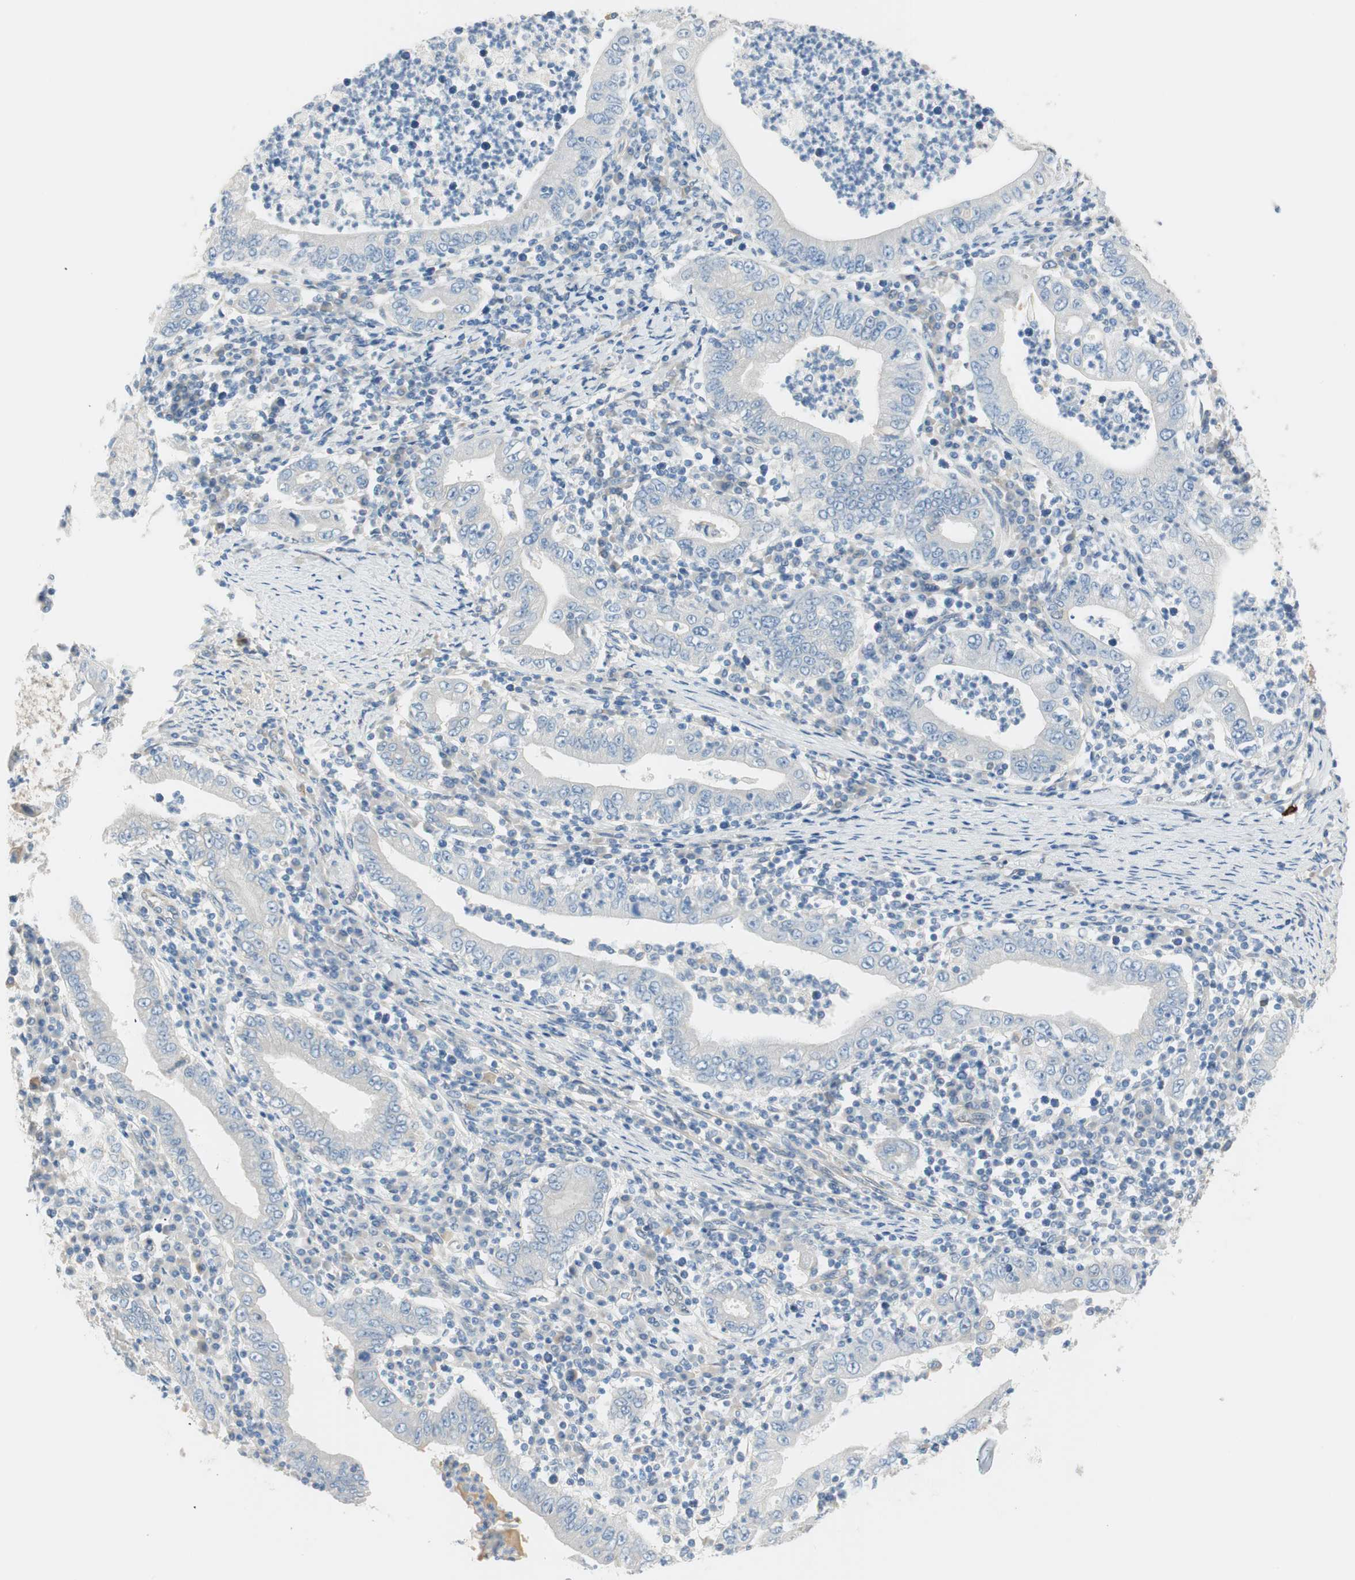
{"staining": {"intensity": "negative", "quantity": "none", "location": "none"}, "tissue": "stomach cancer", "cell_type": "Tumor cells", "image_type": "cancer", "snomed": [{"axis": "morphology", "description": "Normal tissue, NOS"}, {"axis": "morphology", "description": "Adenocarcinoma, NOS"}, {"axis": "topography", "description": "Esophagus"}, {"axis": "topography", "description": "Stomach, upper"}, {"axis": "topography", "description": "Peripheral nerve tissue"}], "caption": "Human stomach cancer stained for a protein using IHC displays no expression in tumor cells.", "gene": "CDK3", "patient": {"sex": "male", "age": 62}}